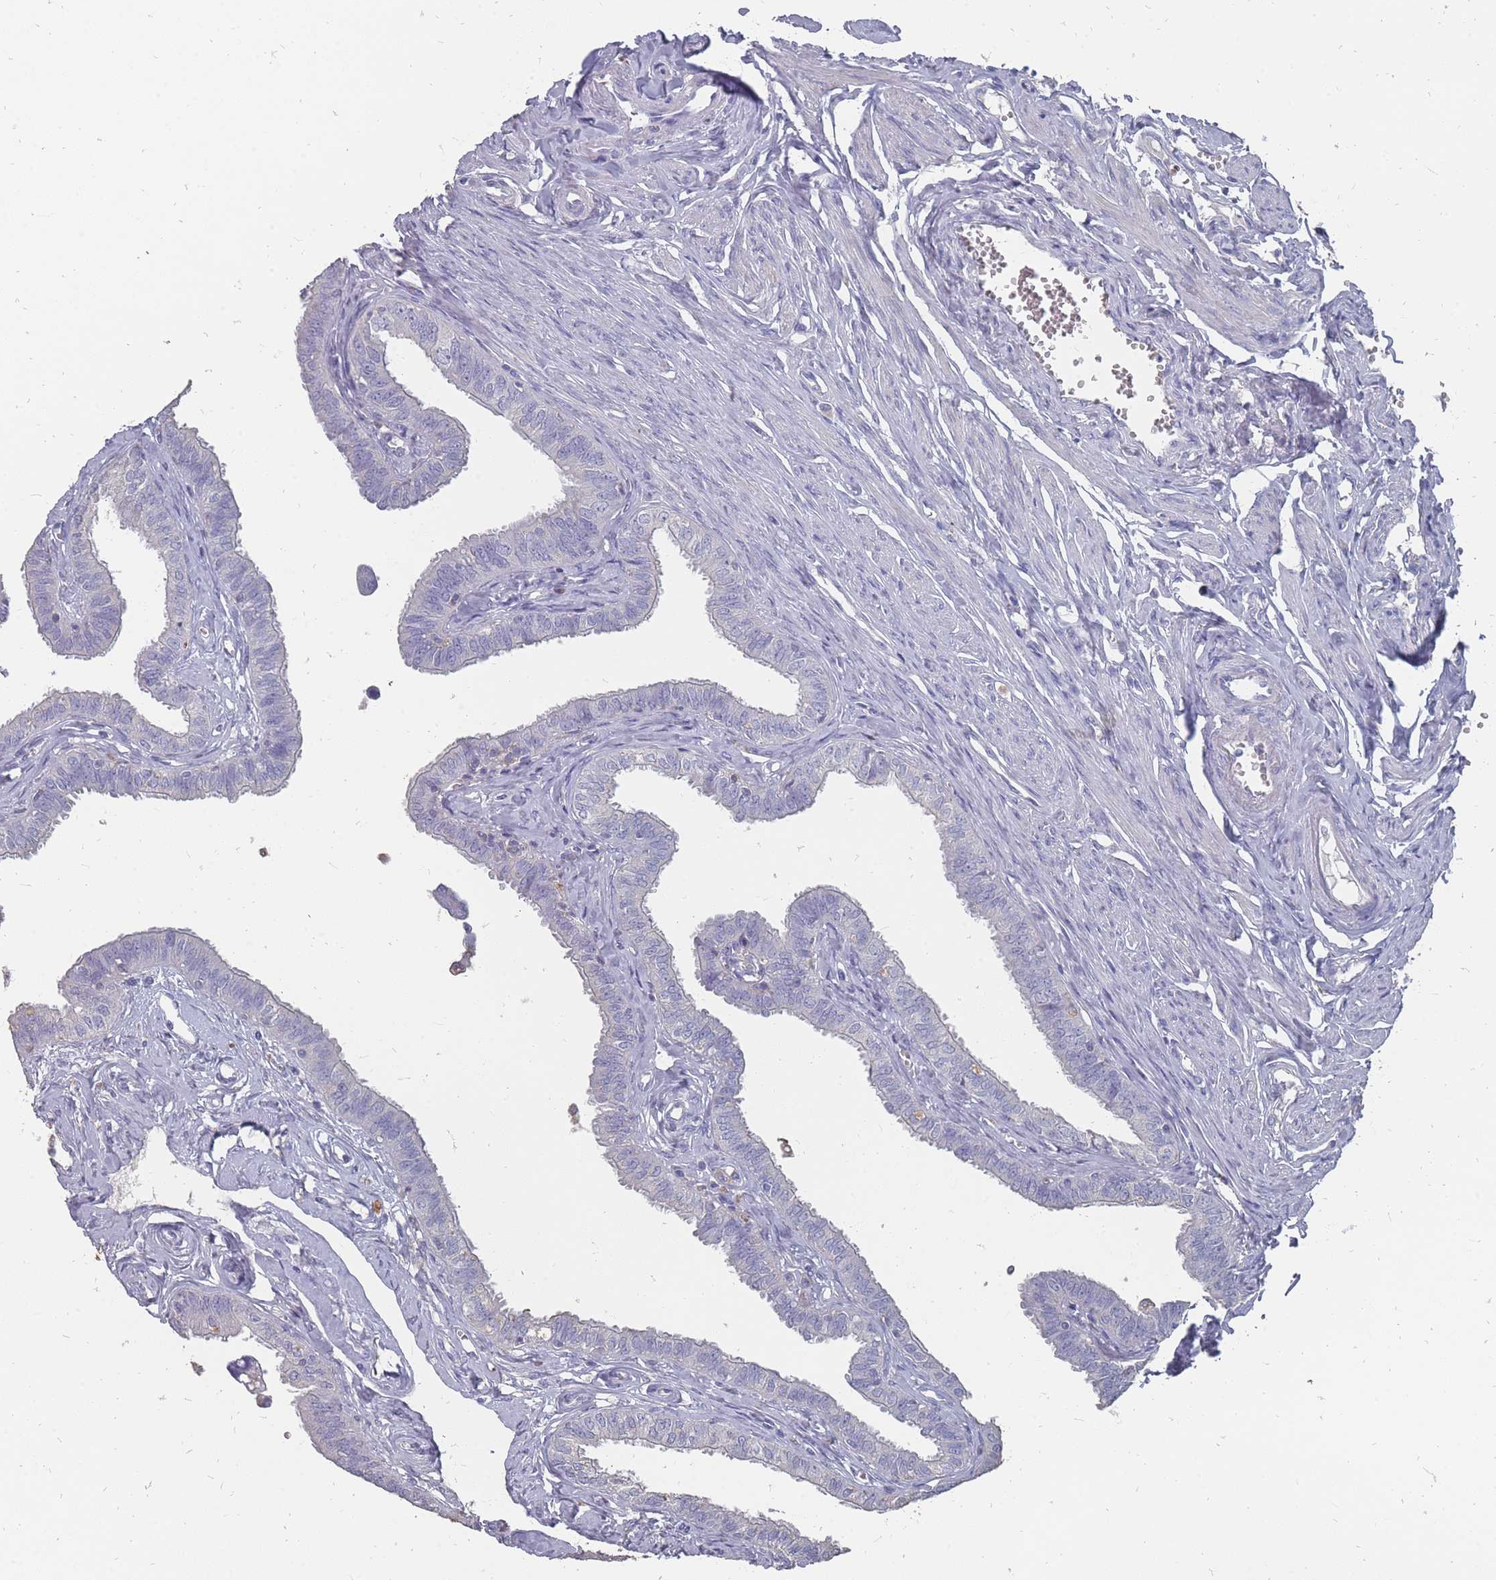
{"staining": {"intensity": "negative", "quantity": "none", "location": "none"}, "tissue": "fallopian tube", "cell_type": "Glandular cells", "image_type": "normal", "snomed": [{"axis": "morphology", "description": "Normal tissue, NOS"}, {"axis": "morphology", "description": "Carcinoma, NOS"}, {"axis": "topography", "description": "Fallopian tube"}, {"axis": "topography", "description": "Ovary"}], "caption": "Glandular cells are negative for protein expression in normal human fallopian tube. Brightfield microscopy of immunohistochemistry (IHC) stained with DAB (3,3'-diaminobenzidine) (brown) and hematoxylin (blue), captured at high magnification.", "gene": "OTULINL", "patient": {"sex": "female", "age": 59}}